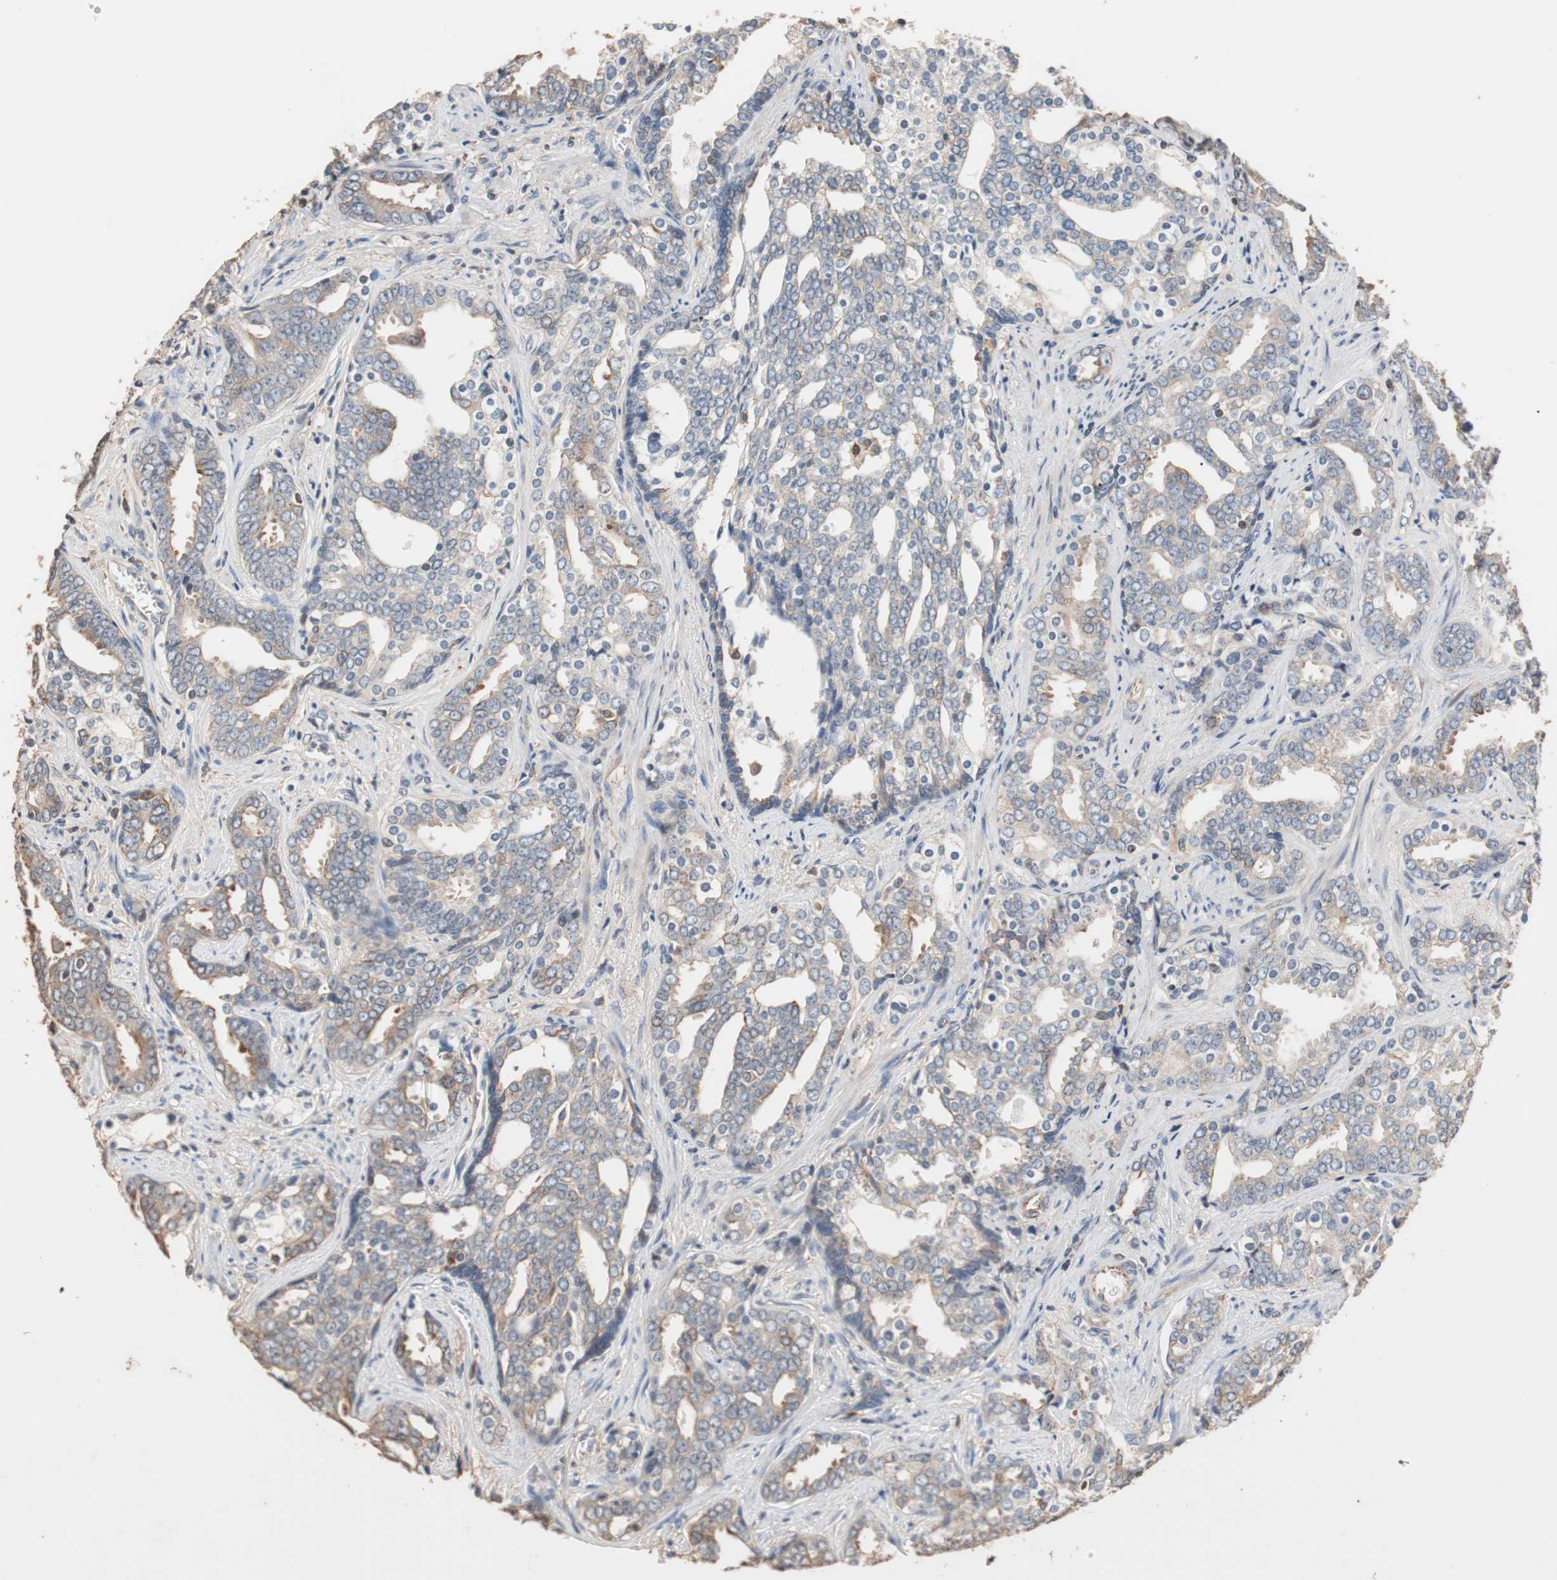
{"staining": {"intensity": "weak", "quantity": "<25%", "location": "cytoplasmic/membranous"}, "tissue": "prostate cancer", "cell_type": "Tumor cells", "image_type": "cancer", "snomed": [{"axis": "morphology", "description": "Adenocarcinoma, High grade"}, {"axis": "topography", "description": "Prostate"}], "caption": "Prostate cancer stained for a protein using immunohistochemistry exhibits no staining tumor cells.", "gene": "TUBB", "patient": {"sex": "male", "age": 67}}